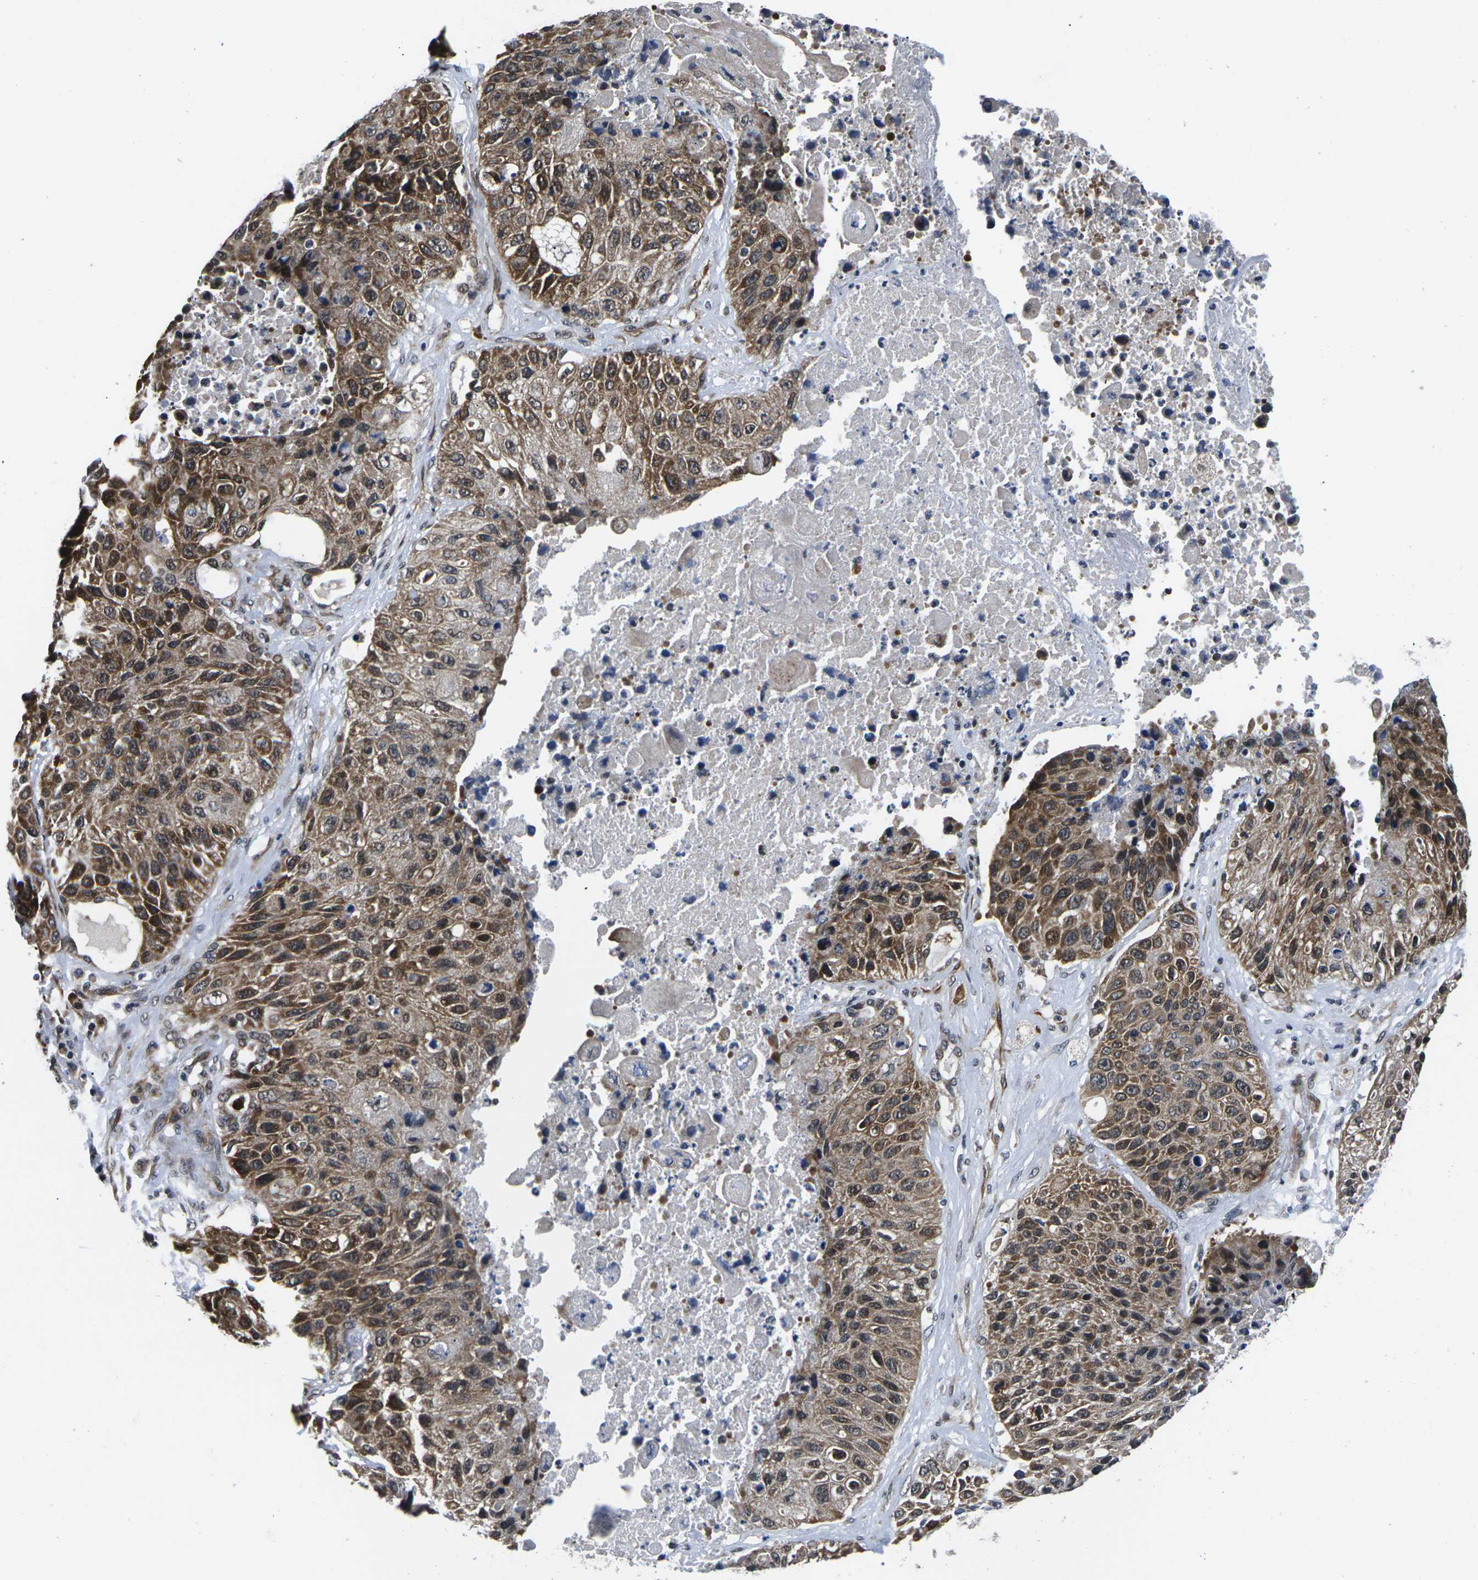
{"staining": {"intensity": "moderate", "quantity": ">75%", "location": "cytoplasmic/membranous,nuclear"}, "tissue": "lung cancer", "cell_type": "Tumor cells", "image_type": "cancer", "snomed": [{"axis": "morphology", "description": "Squamous cell carcinoma, NOS"}, {"axis": "topography", "description": "Lung"}], "caption": "Protein staining of squamous cell carcinoma (lung) tissue demonstrates moderate cytoplasmic/membranous and nuclear positivity in about >75% of tumor cells. The staining was performed using DAB (3,3'-diaminobenzidine), with brown indicating positive protein expression. Nuclei are stained blue with hematoxylin.", "gene": "CCNE1", "patient": {"sex": "male", "age": 61}}